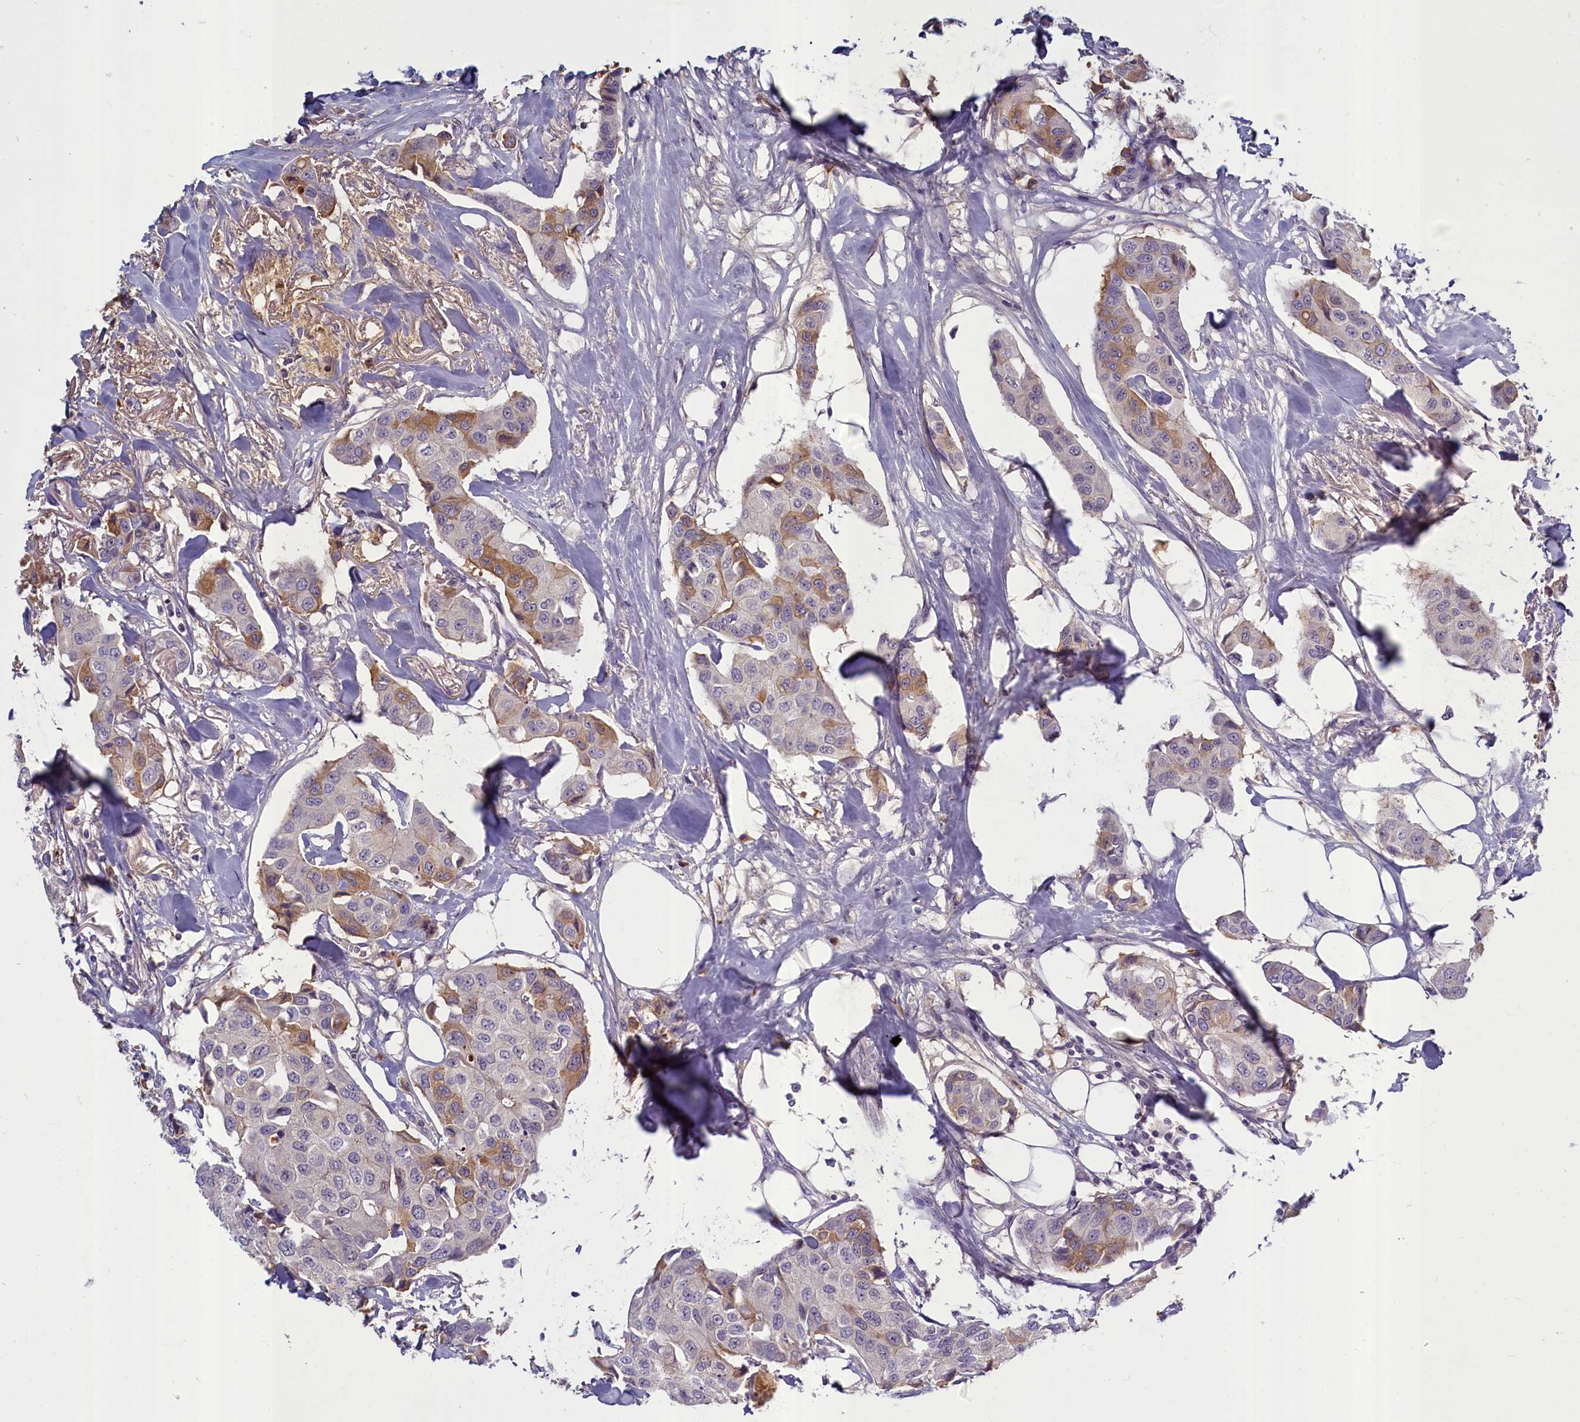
{"staining": {"intensity": "moderate", "quantity": "<25%", "location": "cytoplasmic/membranous"}, "tissue": "breast cancer", "cell_type": "Tumor cells", "image_type": "cancer", "snomed": [{"axis": "morphology", "description": "Duct carcinoma"}, {"axis": "topography", "description": "Breast"}], "caption": "The image displays a brown stain indicating the presence of a protein in the cytoplasmic/membranous of tumor cells in breast invasive ductal carcinoma.", "gene": "SV2C", "patient": {"sex": "female", "age": 80}}